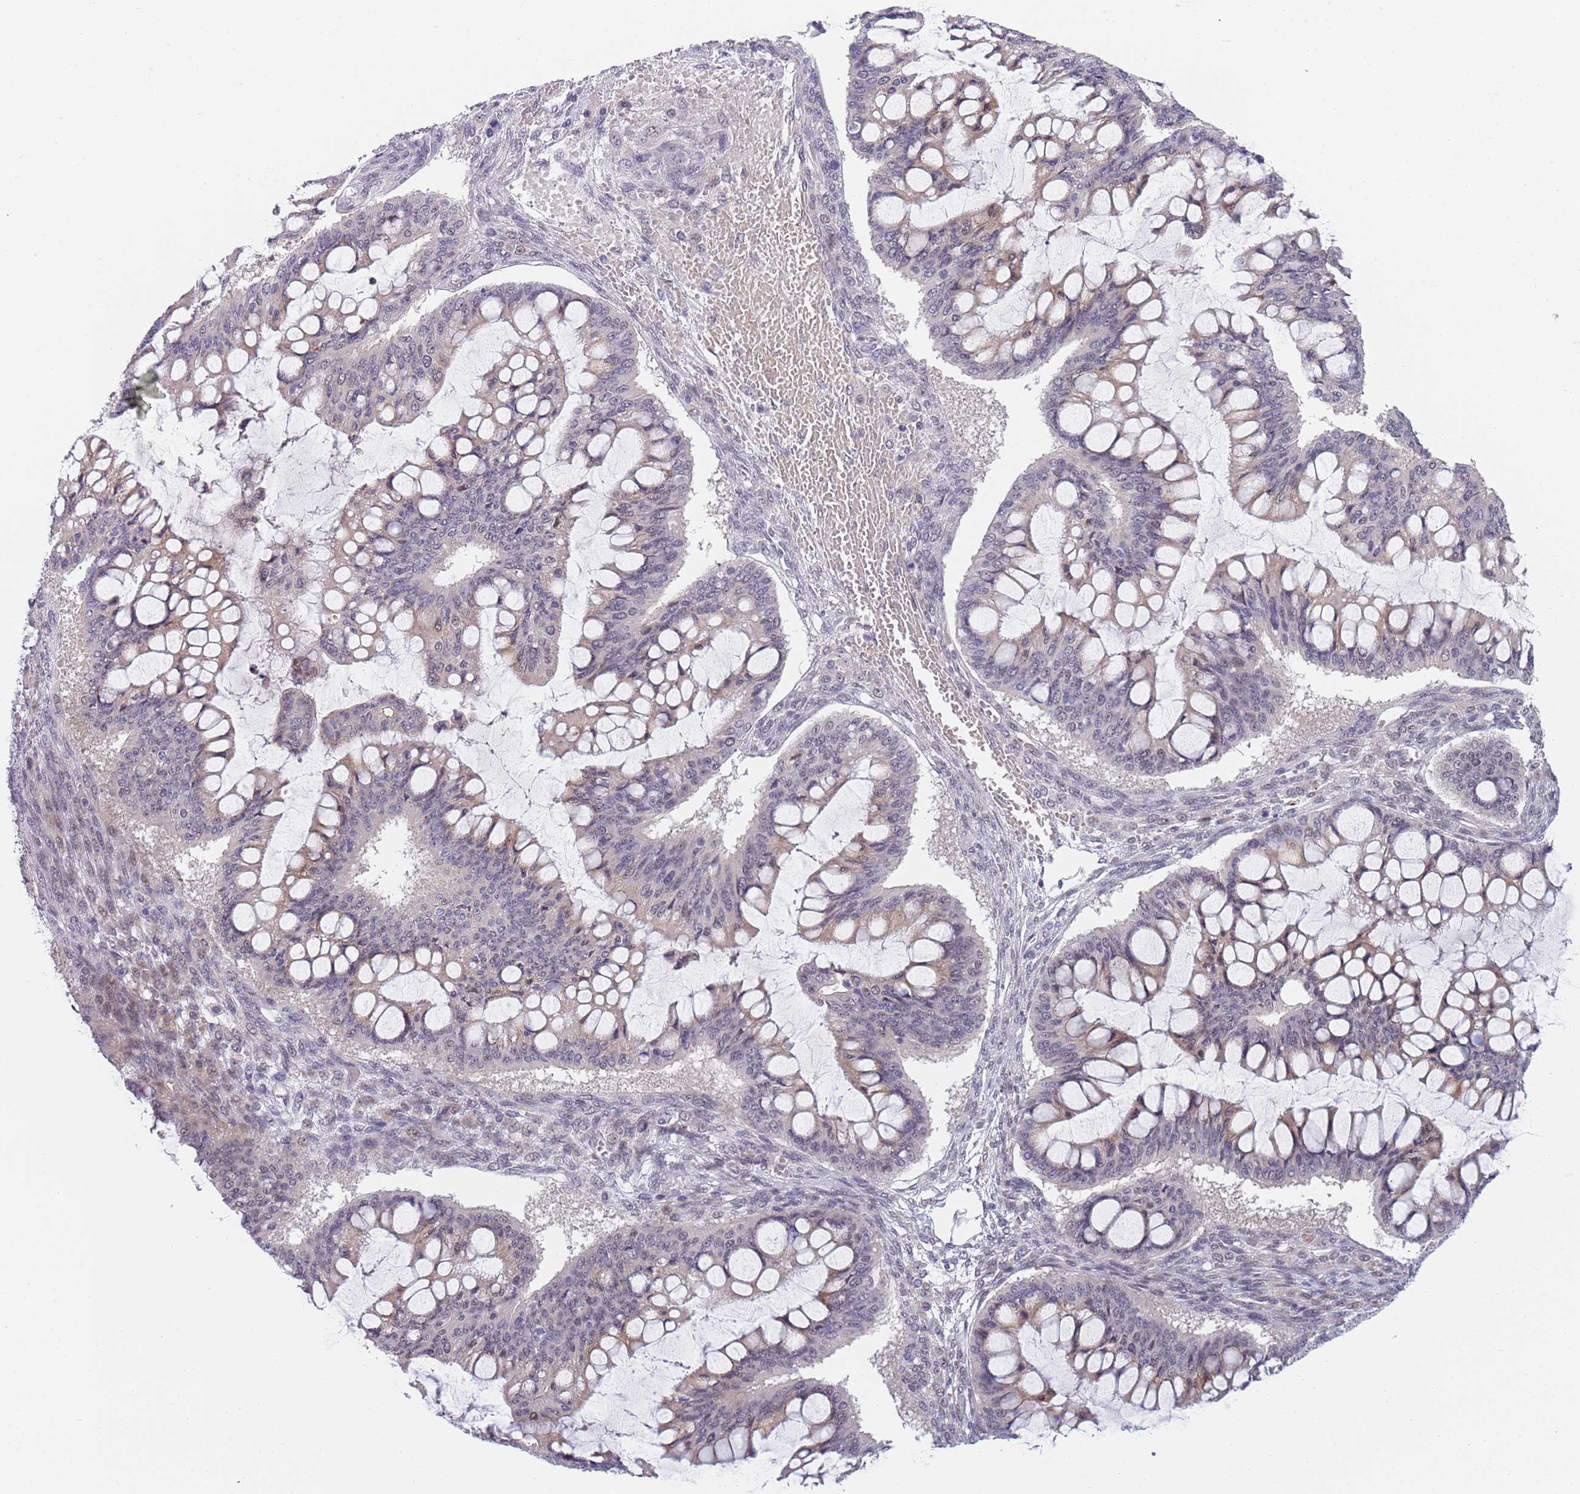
{"staining": {"intensity": "weak", "quantity": "<25%", "location": "cytoplasmic/membranous"}, "tissue": "ovarian cancer", "cell_type": "Tumor cells", "image_type": "cancer", "snomed": [{"axis": "morphology", "description": "Cystadenocarcinoma, mucinous, NOS"}, {"axis": "topography", "description": "Ovary"}], "caption": "This image is of ovarian mucinous cystadenocarcinoma stained with immunohistochemistry (IHC) to label a protein in brown with the nuclei are counter-stained blue. There is no positivity in tumor cells.", "gene": "PLCL2", "patient": {"sex": "female", "age": 73}}